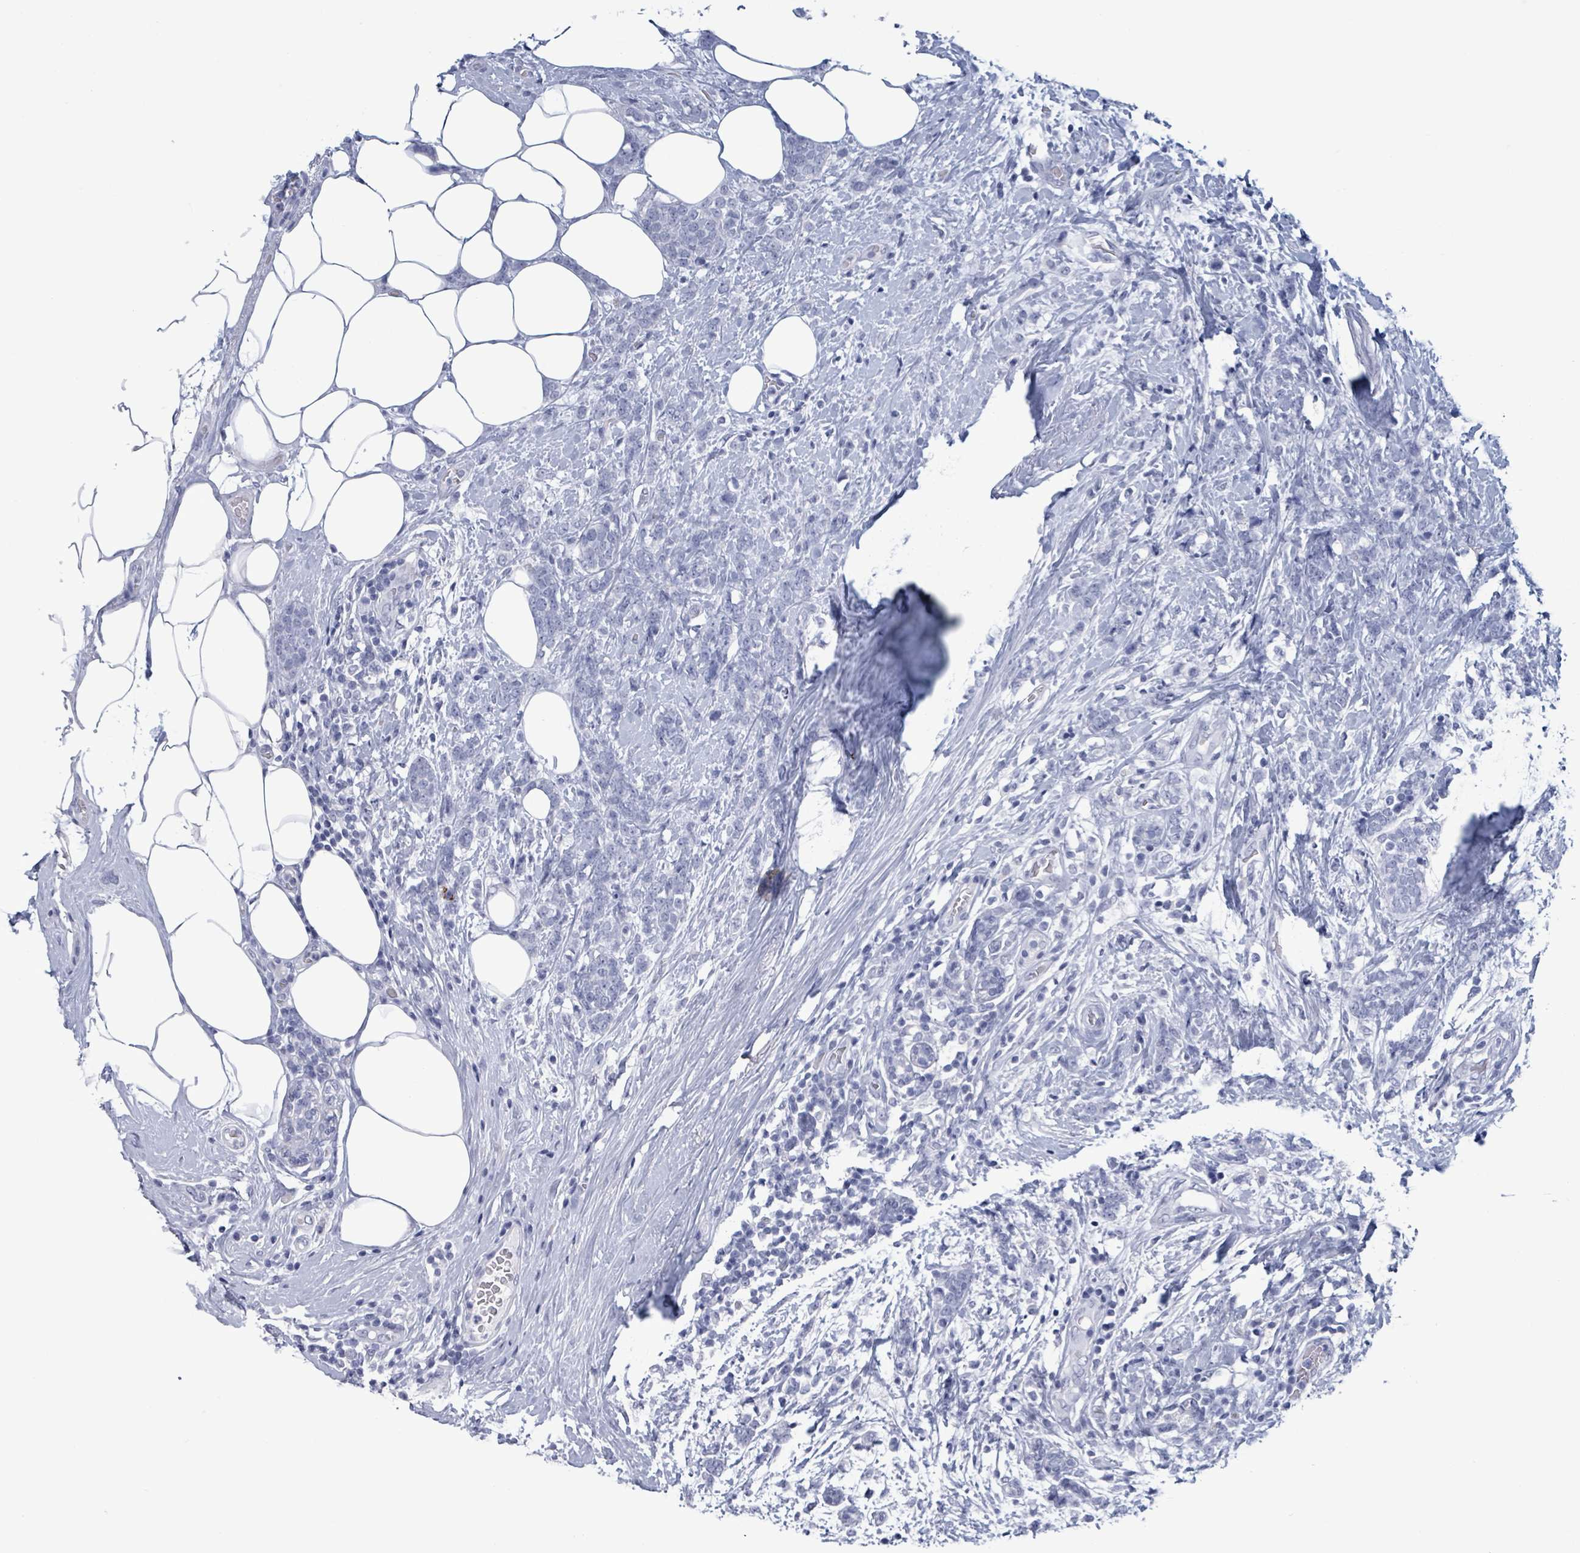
{"staining": {"intensity": "negative", "quantity": "none", "location": "none"}, "tissue": "breast cancer", "cell_type": "Tumor cells", "image_type": "cancer", "snomed": [{"axis": "morphology", "description": "Lobular carcinoma"}, {"axis": "topography", "description": "Breast"}], "caption": "High power microscopy micrograph of an immunohistochemistry micrograph of breast cancer (lobular carcinoma), revealing no significant positivity in tumor cells. (Immunohistochemistry (ihc), brightfield microscopy, high magnification).", "gene": "NKX2-1", "patient": {"sex": "female", "age": 58}}